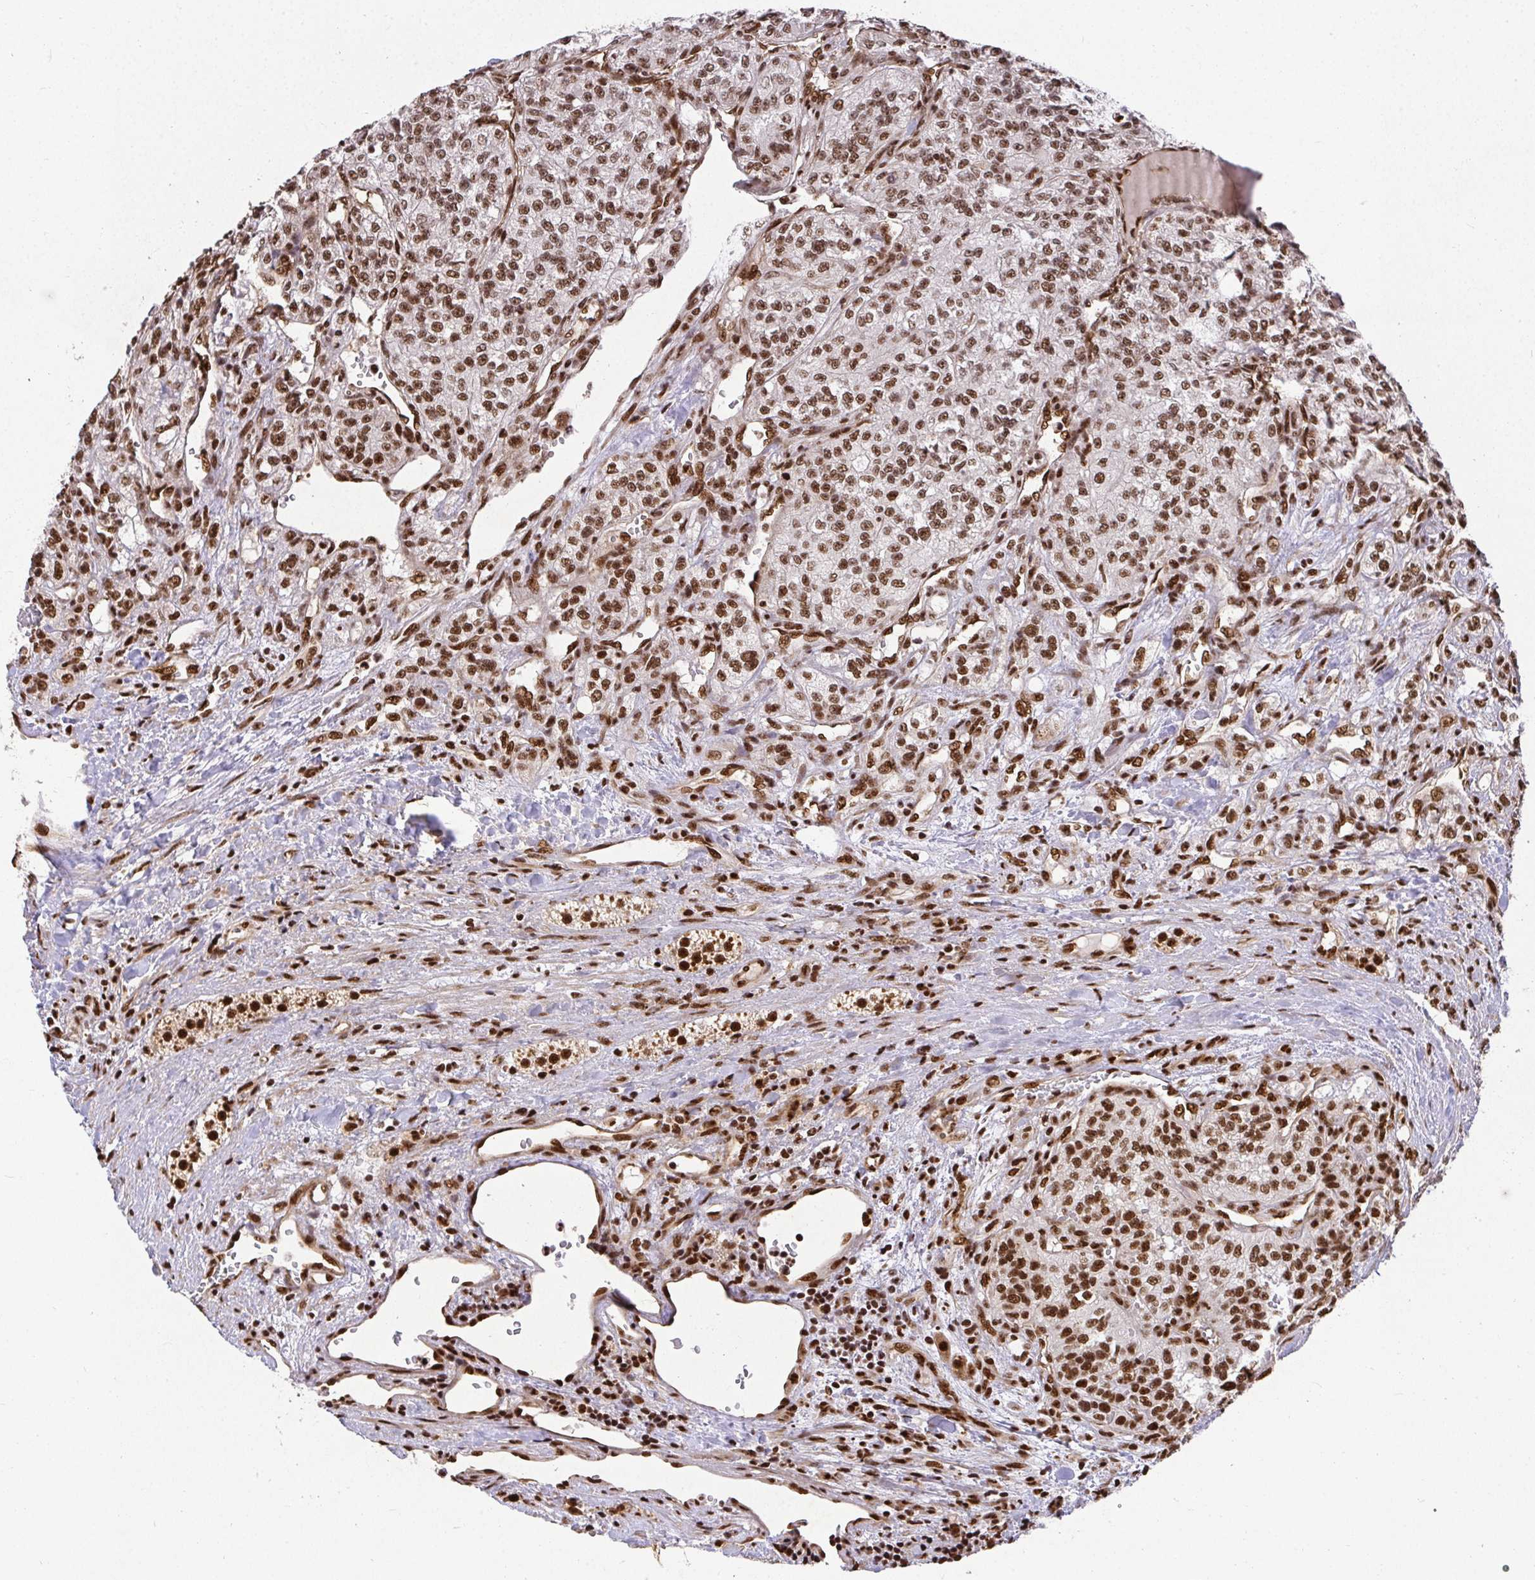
{"staining": {"intensity": "moderate", "quantity": ">75%", "location": "nuclear"}, "tissue": "renal cancer", "cell_type": "Tumor cells", "image_type": "cancer", "snomed": [{"axis": "morphology", "description": "Adenocarcinoma, NOS"}, {"axis": "topography", "description": "Kidney"}], "caption": "Human adenocarcinoma (renal) stained for a protein (brown) reveals moderate nuclear positive positivity in approximately >75% of tumor cells.", "gene": "U2AF1", "patient": {"sex": "female", "age": 63}}